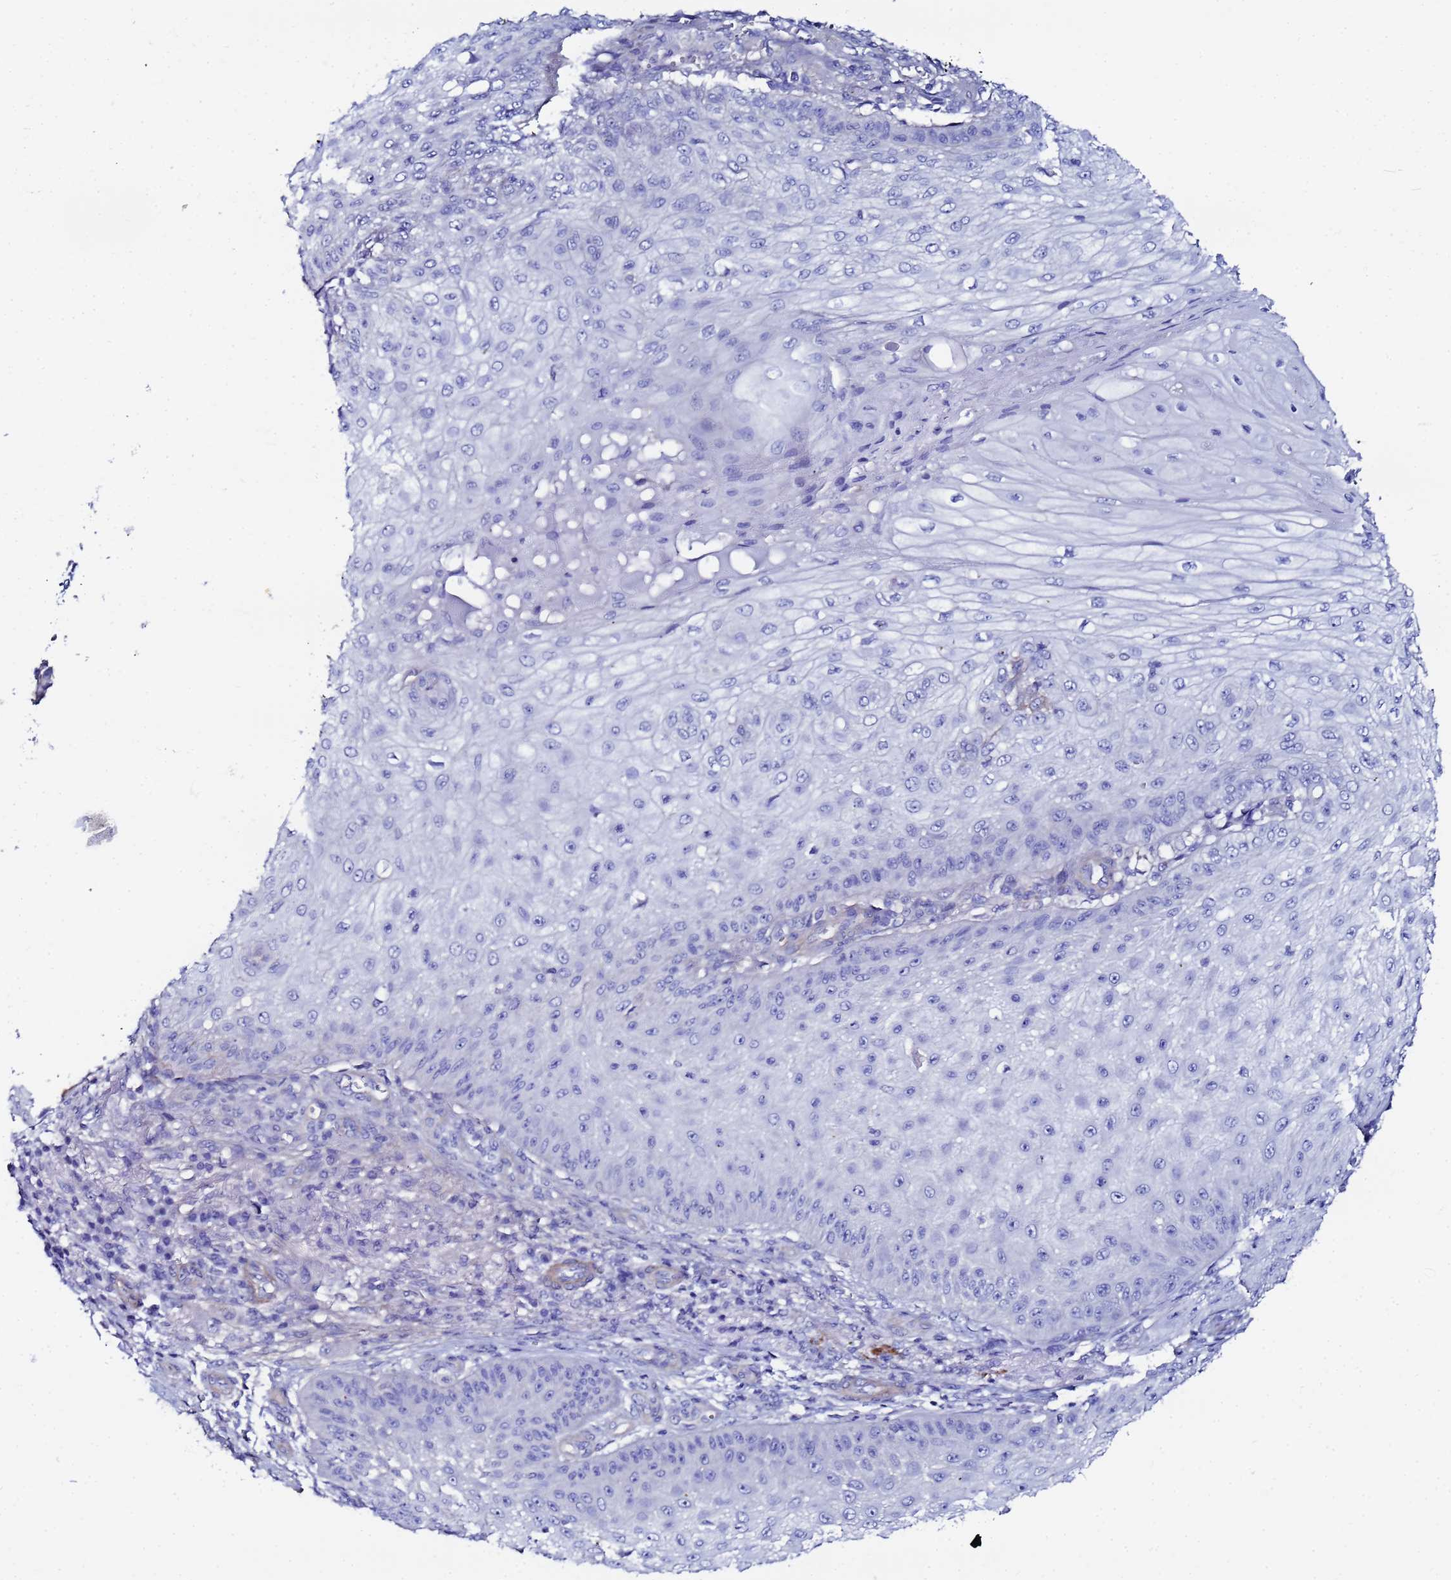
{"staining": {"intensity": "negative", "quantity": "none", "location": "none"}, "tissue": "skin cancer", "cell_type": "Tumor cells", "image_type": "cancer", "snomed": [{"axis": "morphology", "description": "Squamous cell carcinoma, NOS"}, {"axis": "topography", "description": "Skin"}], "caption": "Protein analysis of squamous cell carcinoma (skin) displays no significant staining in tumor cells.", "gene": "RAB39B", "patient": {"sex": "male", "age": 70}}